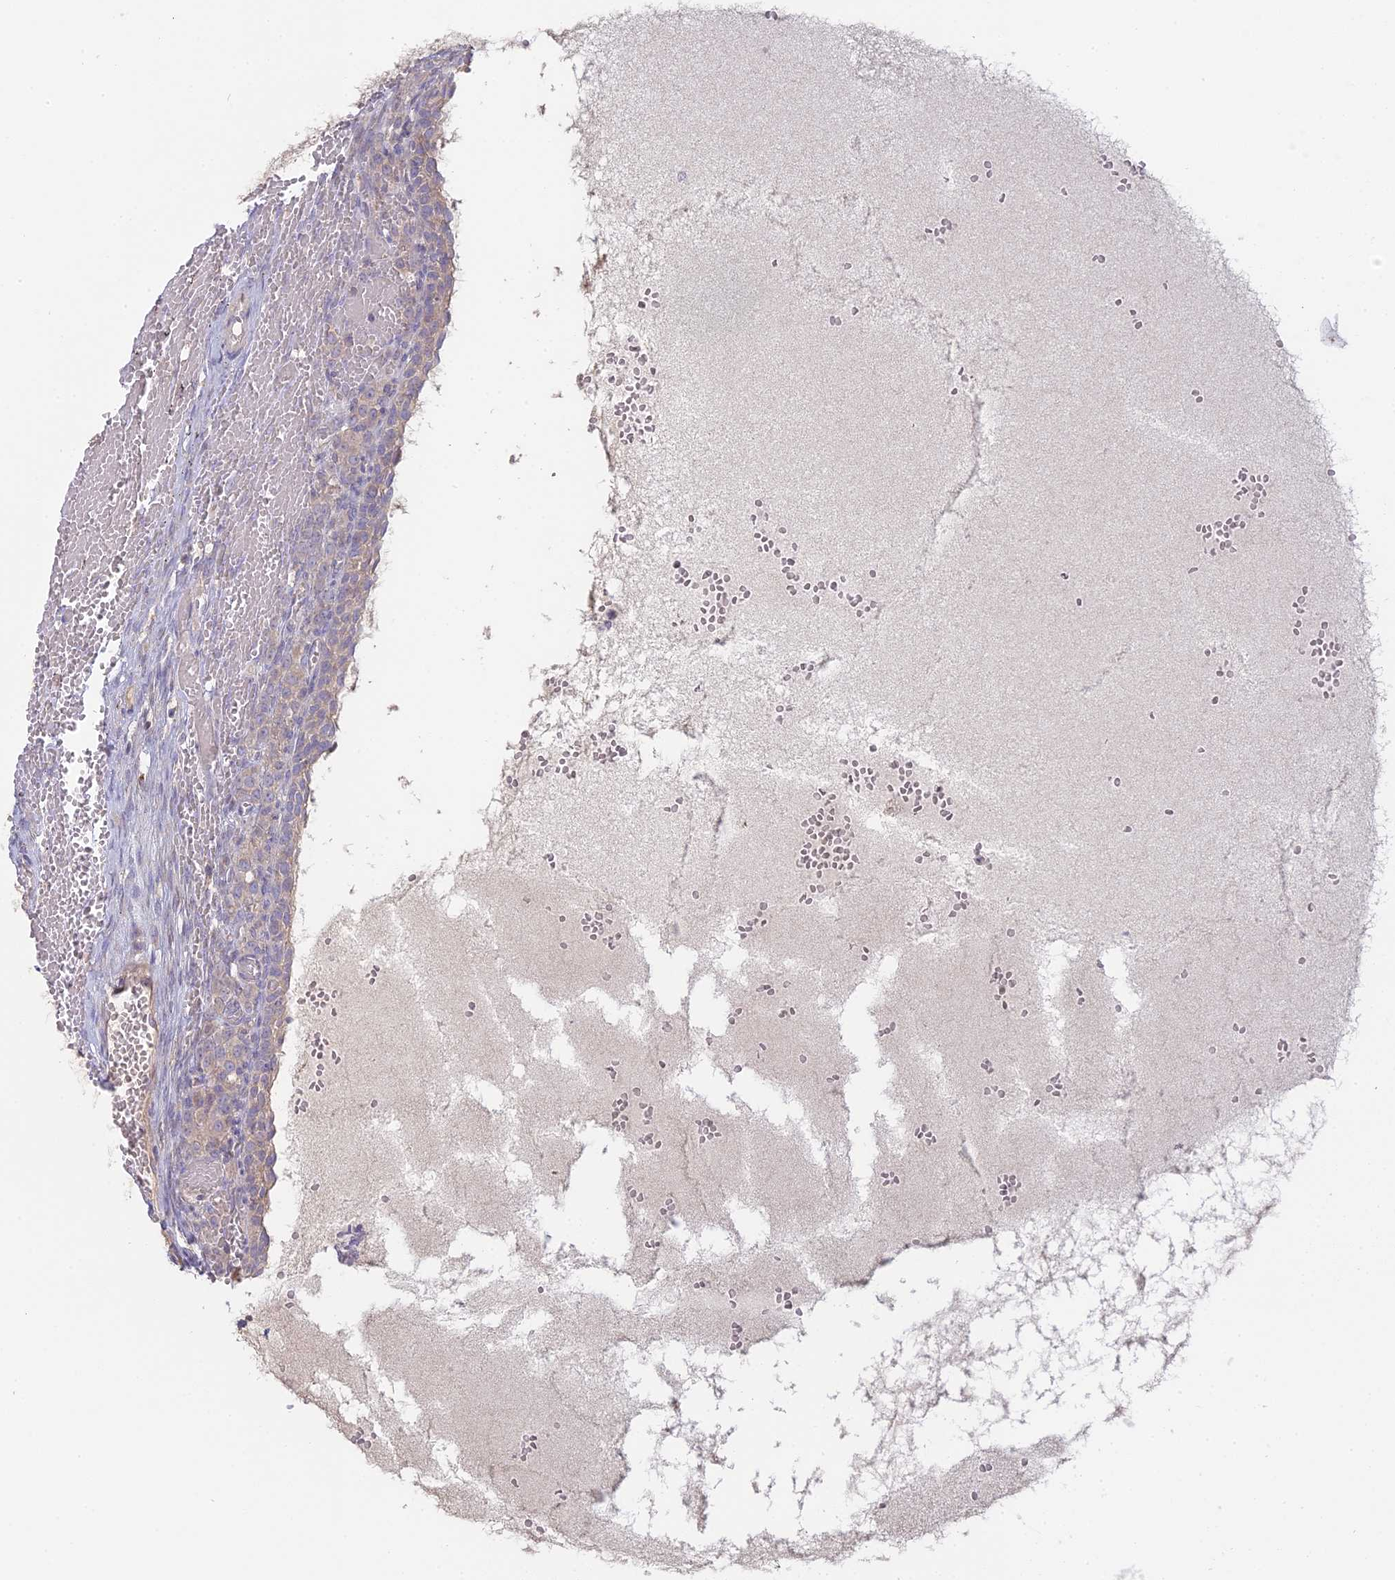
{"staining": {"intensity": "negative", "quantity": "none", "location": "none"}, "tissue": "ovary", "cell_type": "Ovarian stroma cells", "image_type": "normal", "snomed": [{"axis": "morphology", "description": "Adenocarcinoma, NOS"}, {"axis": "topography", "description": "Endometrium"}], "caption": "Immunohistochemistry (IHC) histopathology image of benign ovary: ovary stained with DAB (3,3'-diaminobenzidine) exhibits no significant protein positivity in ovarian stroma cells.", "gene": "SFT2D2", "patient": {"sex": "female", "age": 32}}